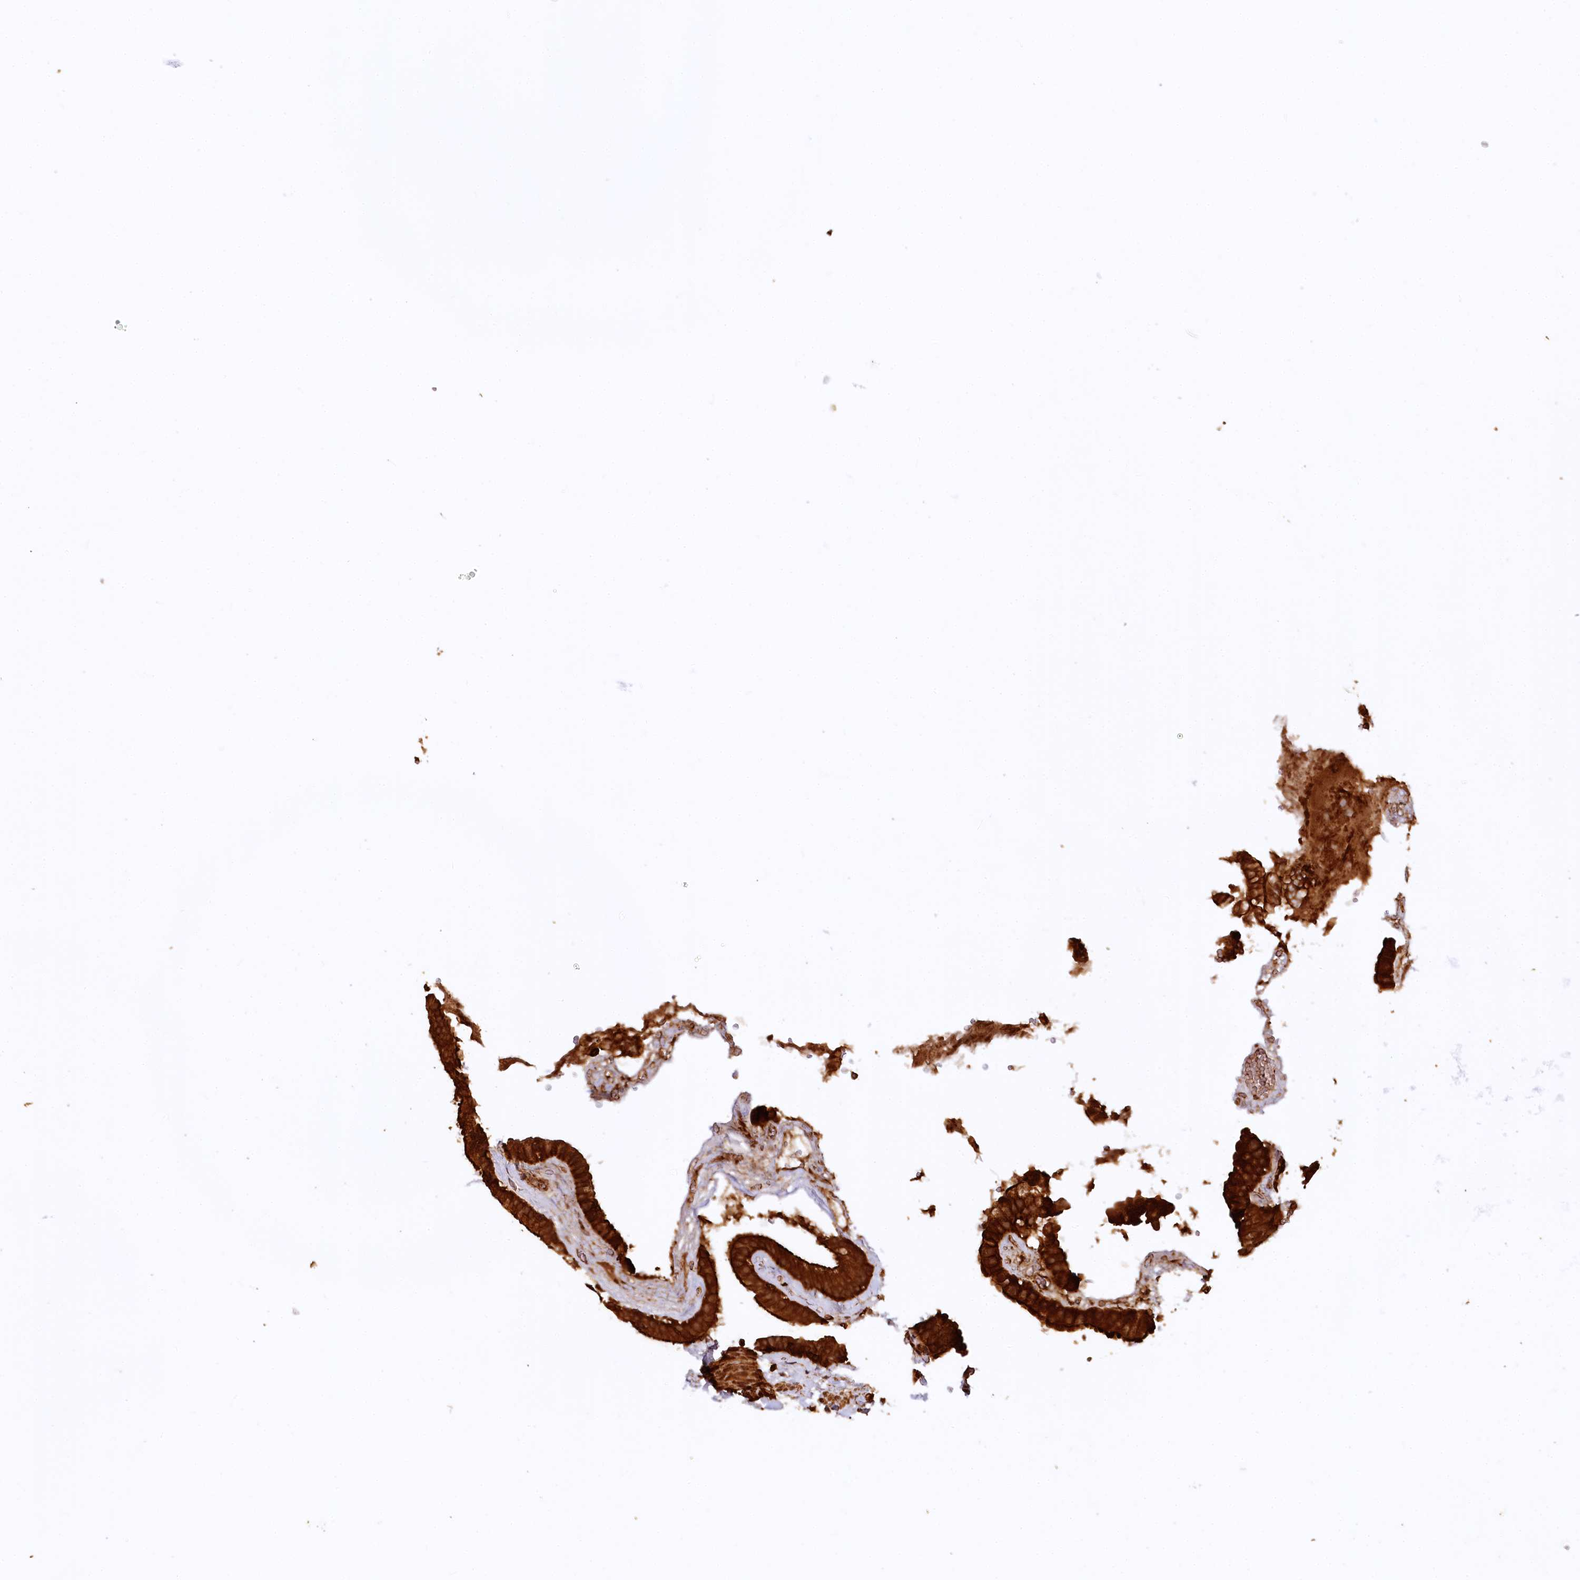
{"staining": {"intensity": "strong", "quantity": ">75%", "location": "cytoplasmic/membranous"}, "tissue": "gallbladder", "cell_type": "Glandular cells", "image_type": "normal", "snomed": [{"axis": "morphology", "description": "Normal tissue, NOS"}, {"axis": "topography", "description": "Gallbladder"}], "caption": "High-magnification brightfield microscopy of benign gallbladder stained with DAB (3,3'-diaminobenzidine) (brown) and counterstained with hematoxylin (blue). glandular cells exhibit strong cytoplasmic/membranous positivity is seen in about>75% of cells. The staining was performed using DAB (3,3'-diaminobenzidine) to visualize the protein expression in brown, while the nuclei were stained in blue with hematoxylin (Magnification: 20x).", "gene": "STUB1", "patient": {"sex": "male", "age": 55}}